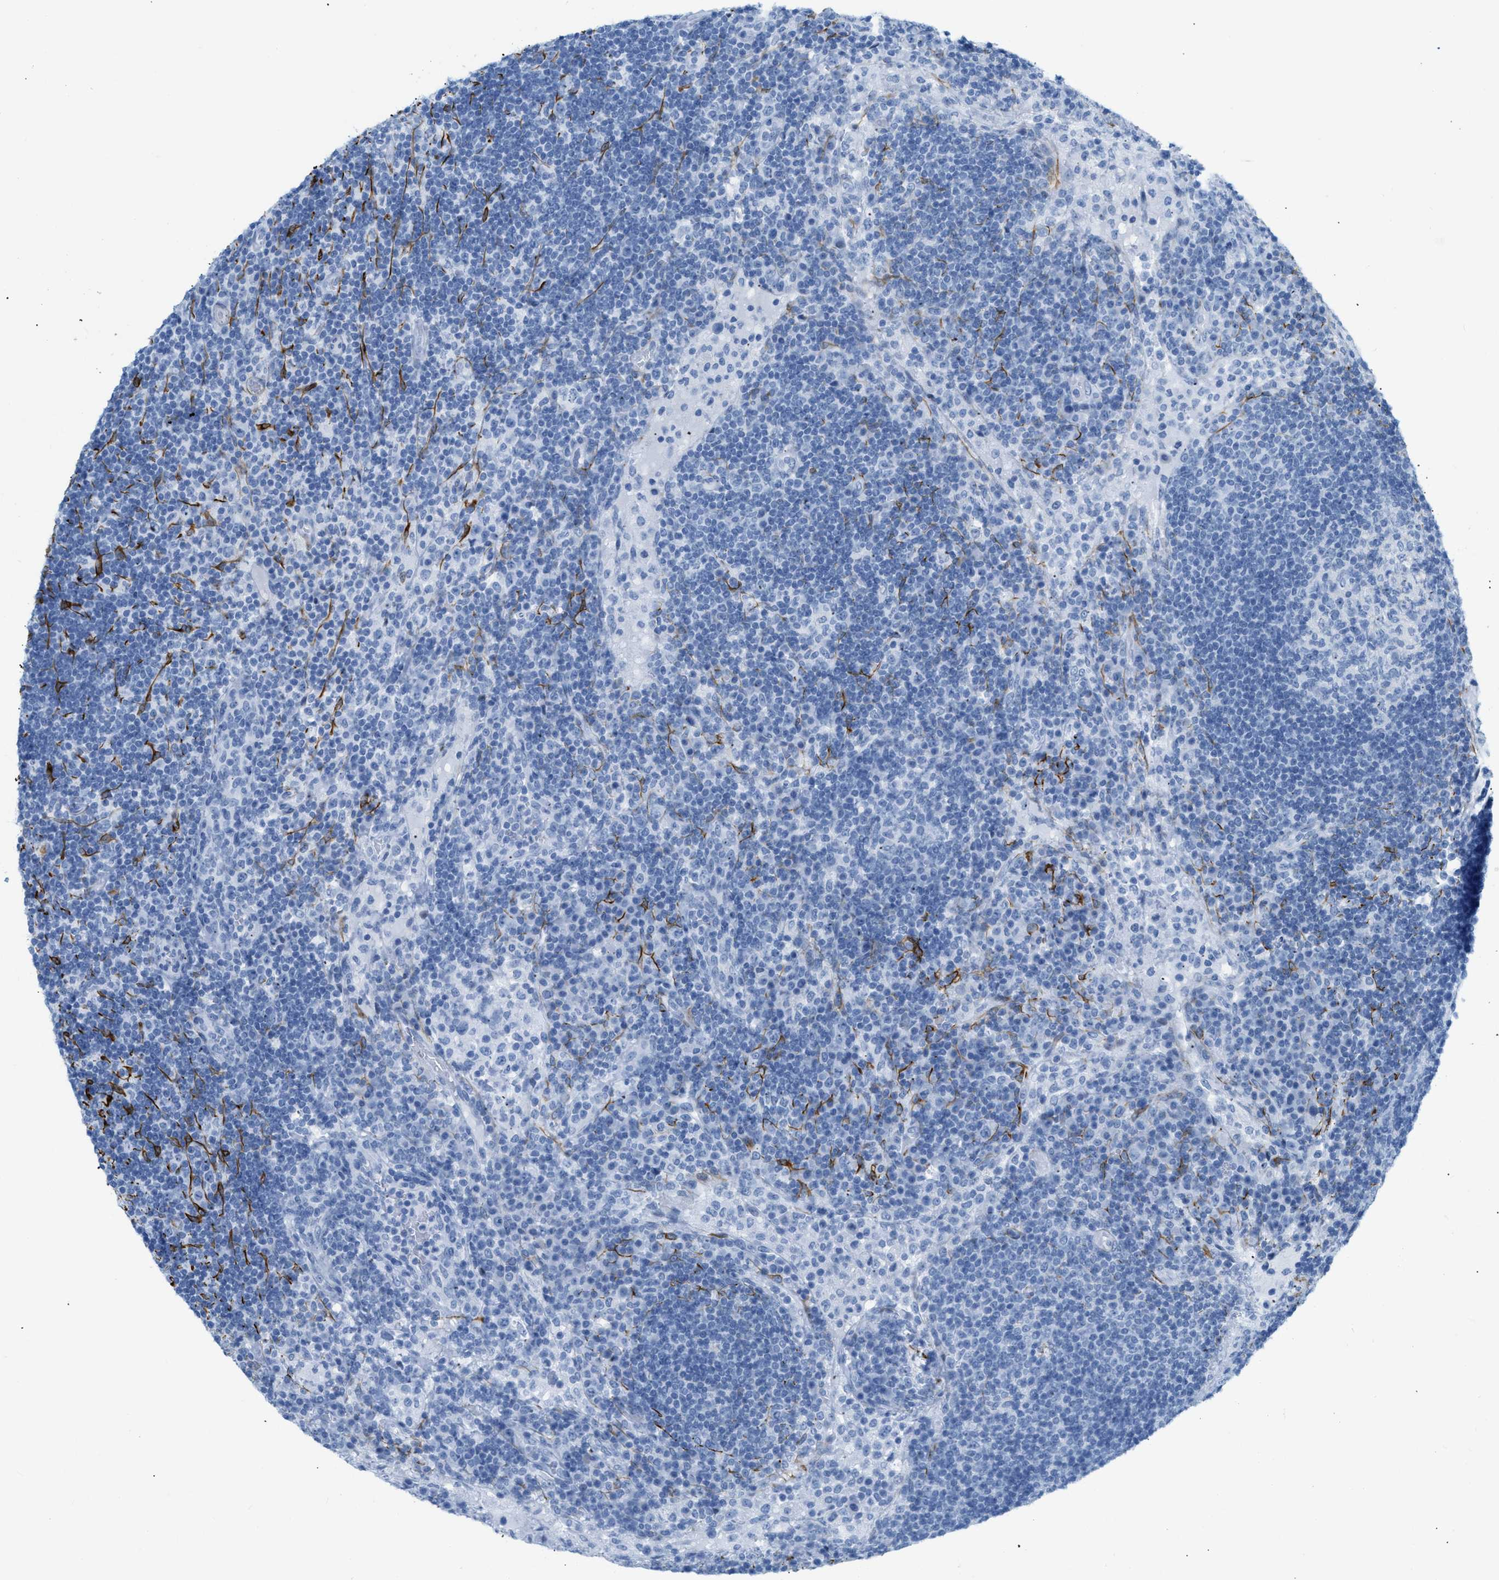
{"staining": {"intensity": "negative", "quantity": "none", "location": "none"}, "tissue": "lymph node", "cell_type": "Germinal center cells", "image_type": "normal", "snomed": [{"axis": "morphology", "description": "Normal tissue, NOS"}, {"axis": "topography", "description": "Lymph node"}], "caption": "DAB (3,3'-diaminobenzidine) immunohistochemical staining of normal lymph node shows no significant expression in germinal center cells.", "gene": "DES", "patient": {"sex": "female", "age": 53}}